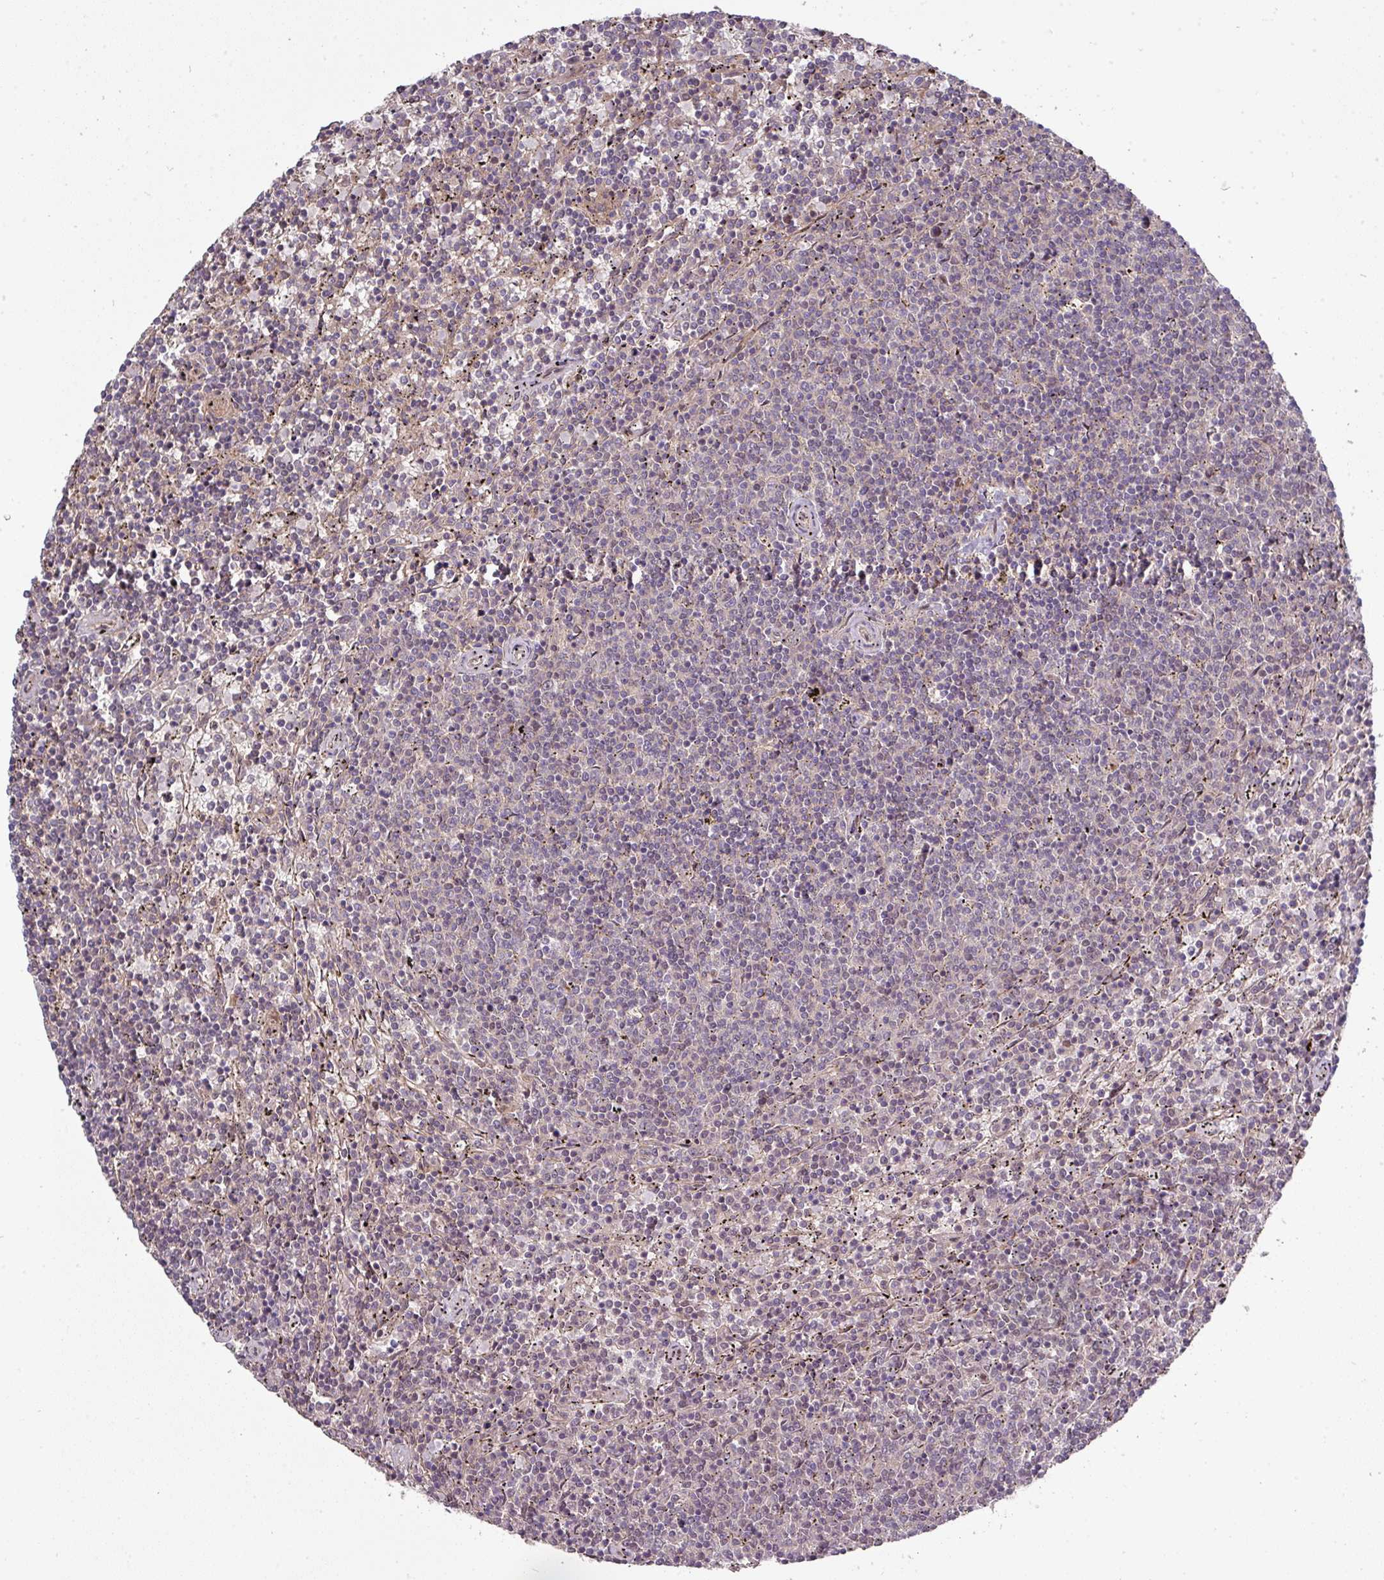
{"staining": {"intensity": "negative", "quantity": "none", "location": "none"}, "tissue": "lymphoma", "cell_type": "Tumor cells", "image_type": "cancer", "snomed": [{"axis": "morphology", "description": "Malignant lymphoma, non-Hodgkin's type, Low grade"}, {"axis": "topography", "description": "Spleen"}], "caption": "The histopathology image shows no significant expression in tumor cells of malignant lymphoma, non-Hodgkin's type (low-grade).", "gene": "CIC", "patient": {"sex": "female", "age": 50}}